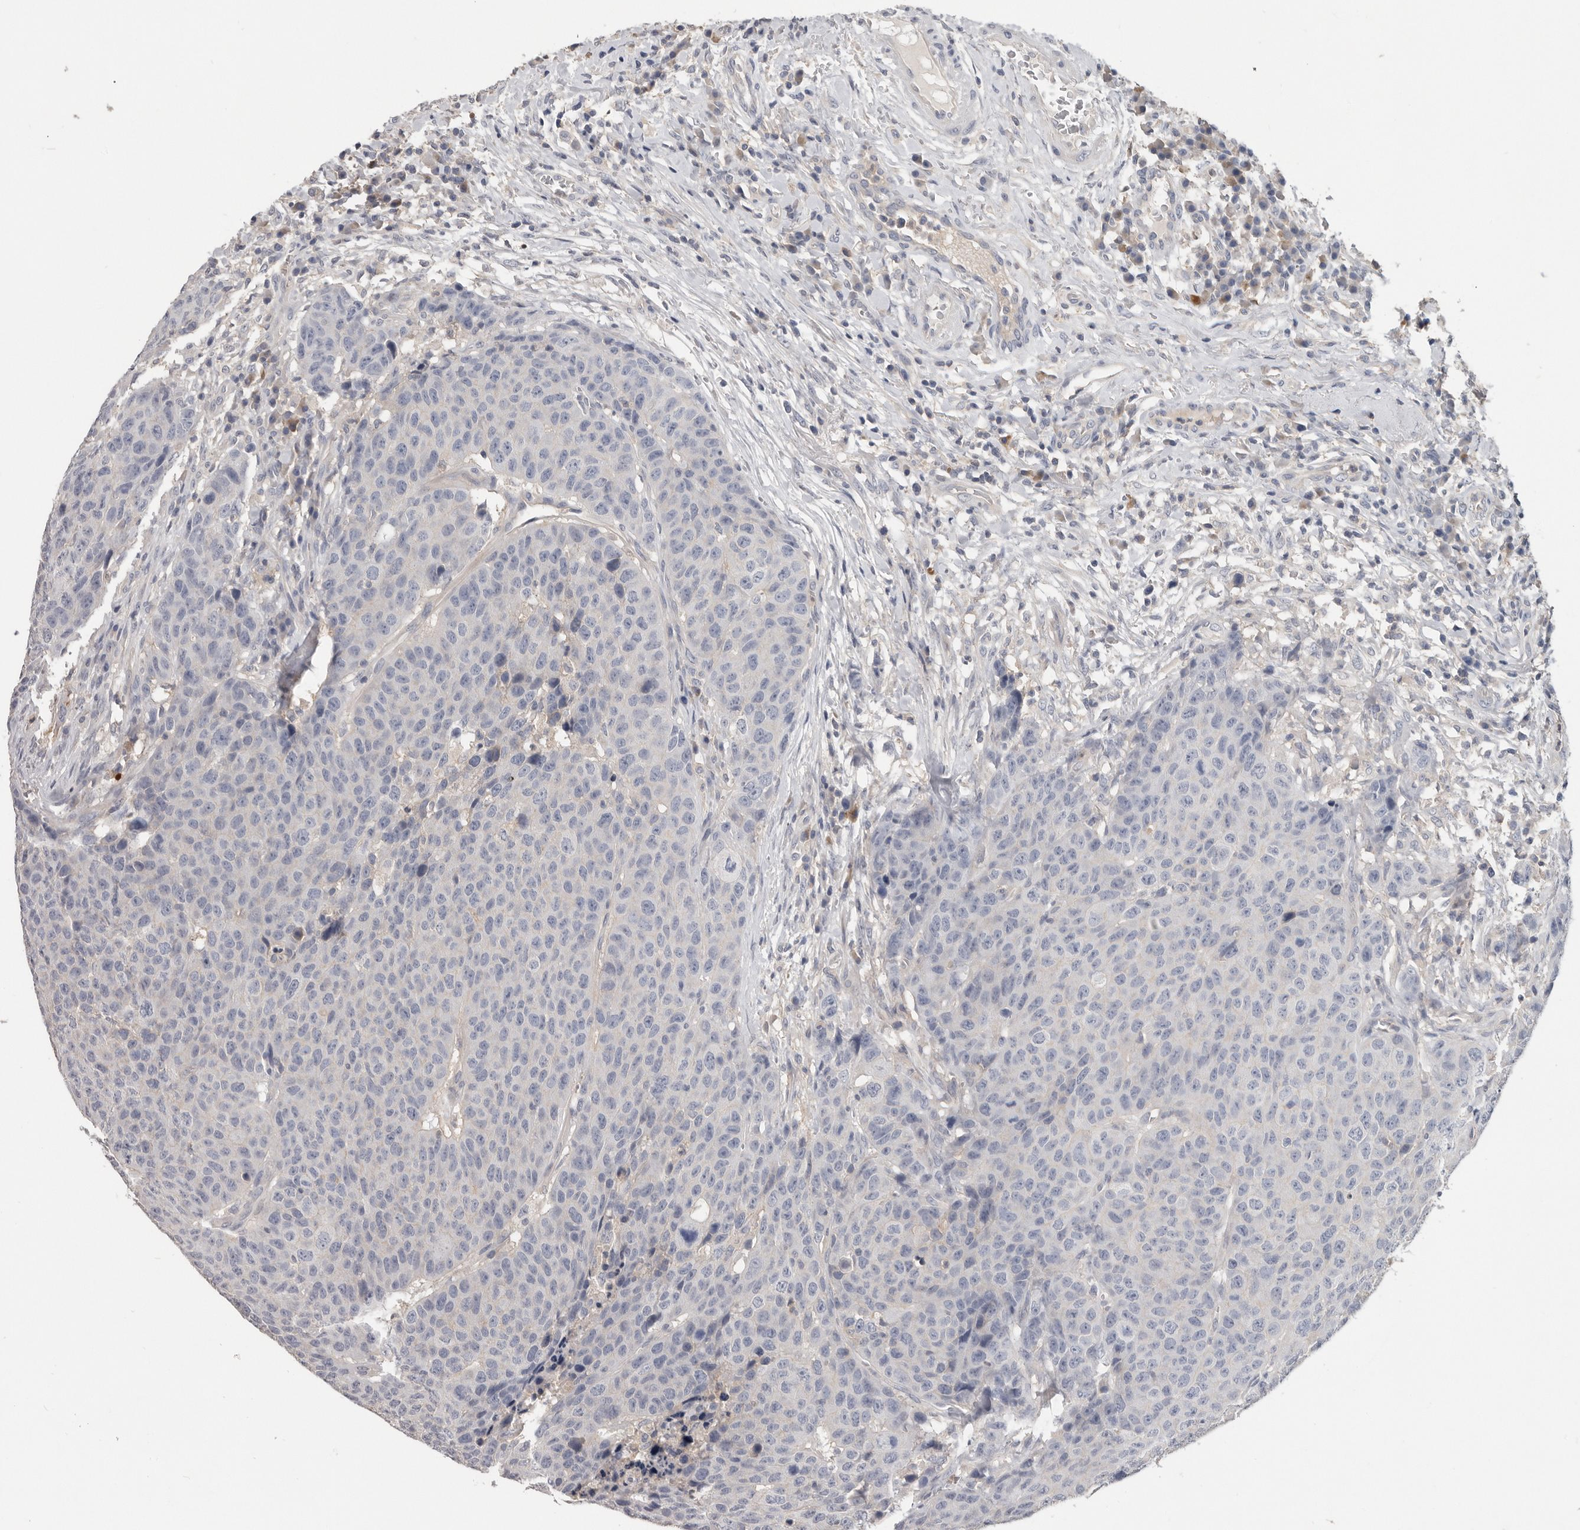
{"staining": {"intensity": "negative", "quantity": "none", "location": "none"}, "tissue": "head and neck cancer", "cell_type": "Tumor cells", "image_type": "cancer", "snomed": [{"axis": "morphology", "description": "Squamous cell carcinoma, NOS"}, {"axis": "topography", "description": "Head-Neck"}], "caption": "A photomicrograph of head and neck cancer (squamous cell carcinoma) stained for a protein displays no brown staining in tumor cells.", "gene": "WDTC1", "patient": {"sex": "male", "age": 66}}